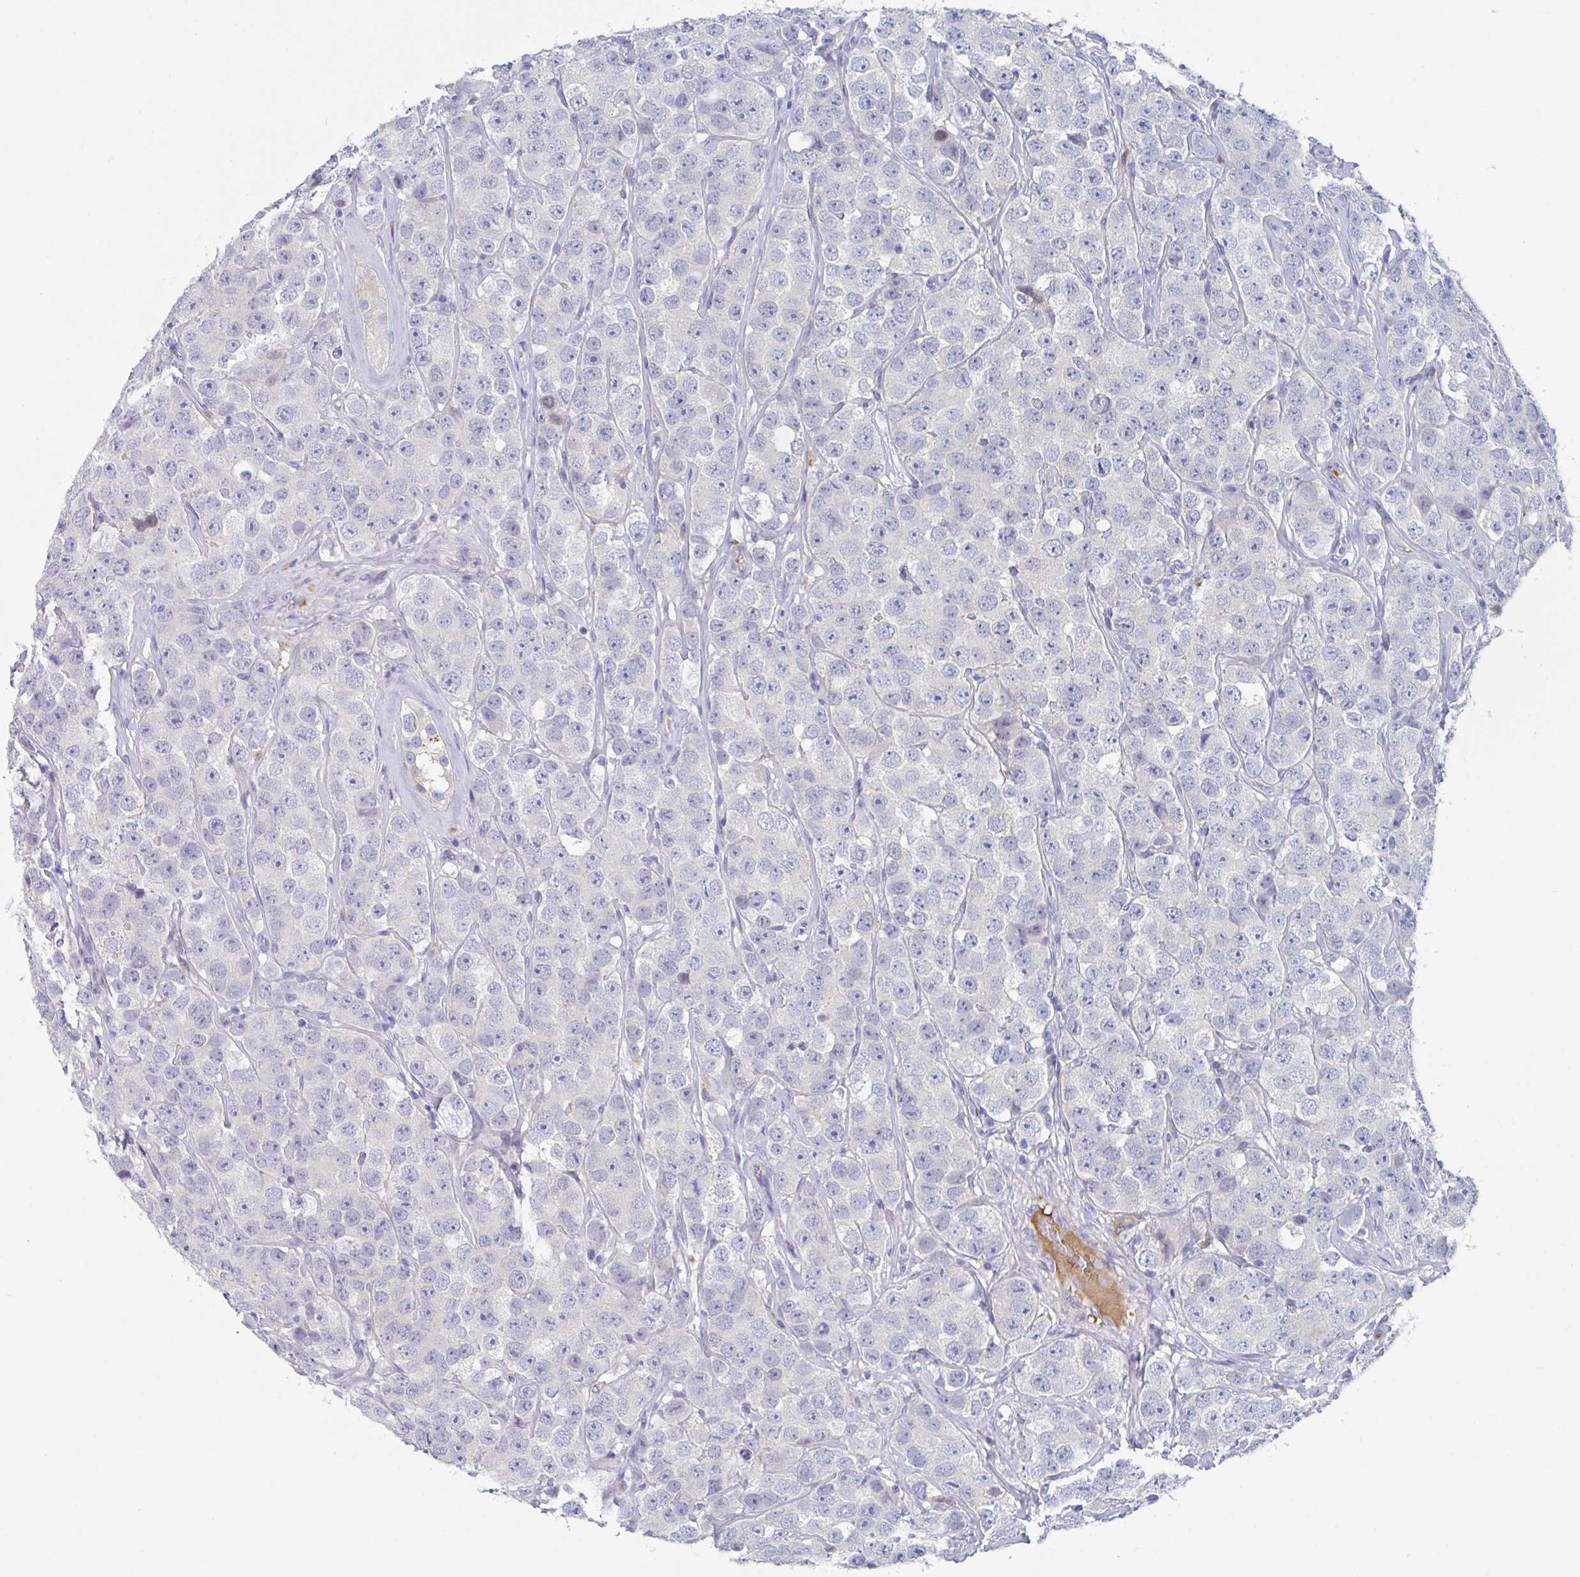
{"staining": {"intensity": "negative", "quantity": "none", "location": "none"}, "tissue": "testis cancer", "cell_type": "Tumor cells", "image_type": "cancer", "snomed": [{"axis": "morphology", "description": "Seminoma, NOS"}, {"axis": "topography", "description": "Testis"}], "caption": "Seminoma (testis) was stained to show a protein in brown. There is no significant staining in tumor cells.", "gene": "NT5C3B", "patient": {"sex": "male", "age": 28}}